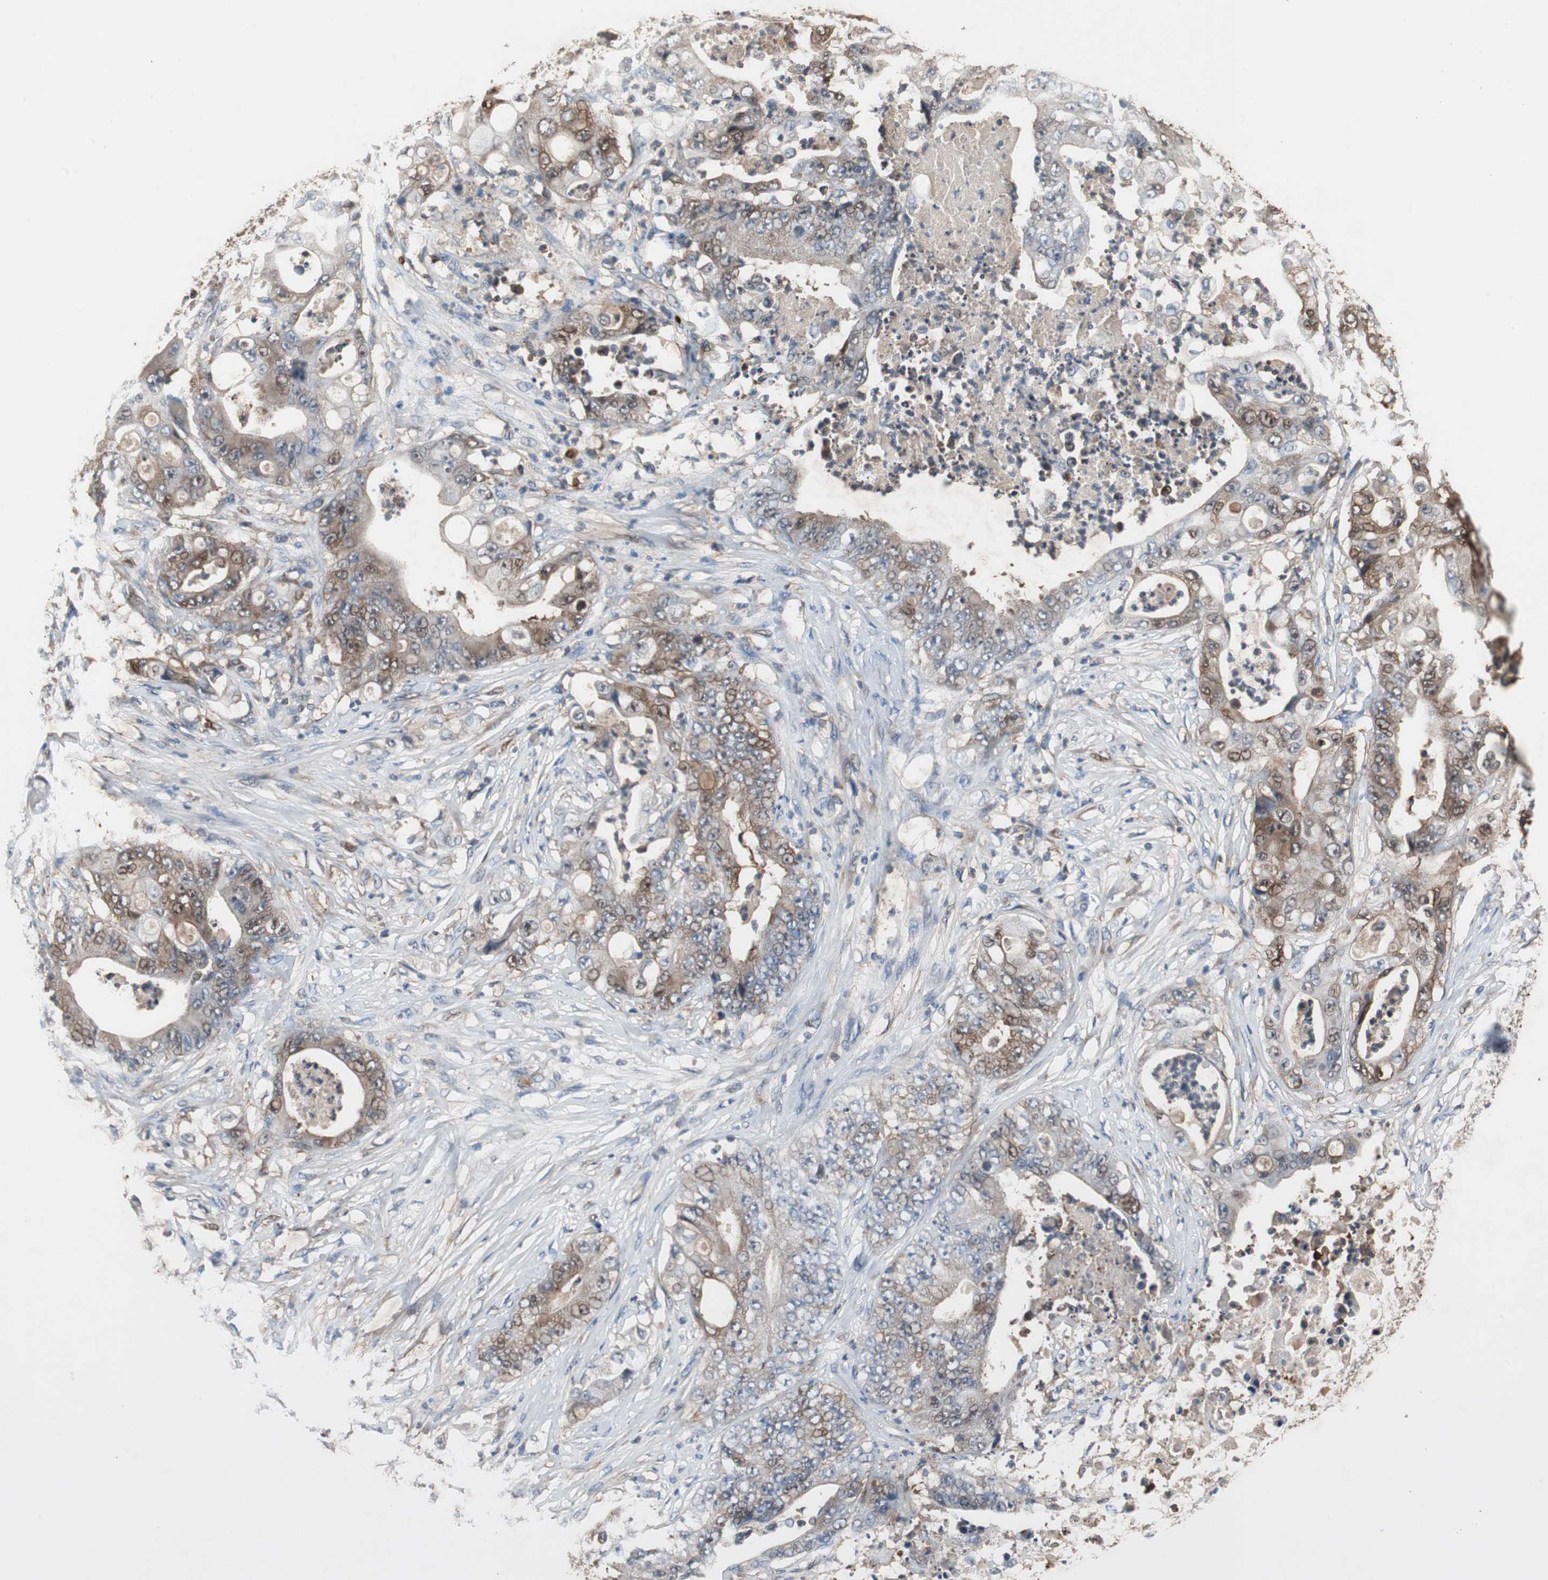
{"staining": {"intensity": "moderate", "quantity": "25%-75%", "location": "cytoplasmic/membranous"}, "tissue": "stomach cancer", "cell_type": "Tumor cells", "image_type": "cancer", "snomed": [{"axis": "morphology", "description": "Adenocarcinoma, NOS"}, {"axis": "topography", "description": "Stomach"}], "caption": "Tumor cells reveal medium levels of moderate cytoplasmic/membranous expression in about 25%-75% of cells in stomach cancer (adenocarcinoma).", "gene": "CALB2", "patient": {"sex": "female", "age": 73}}